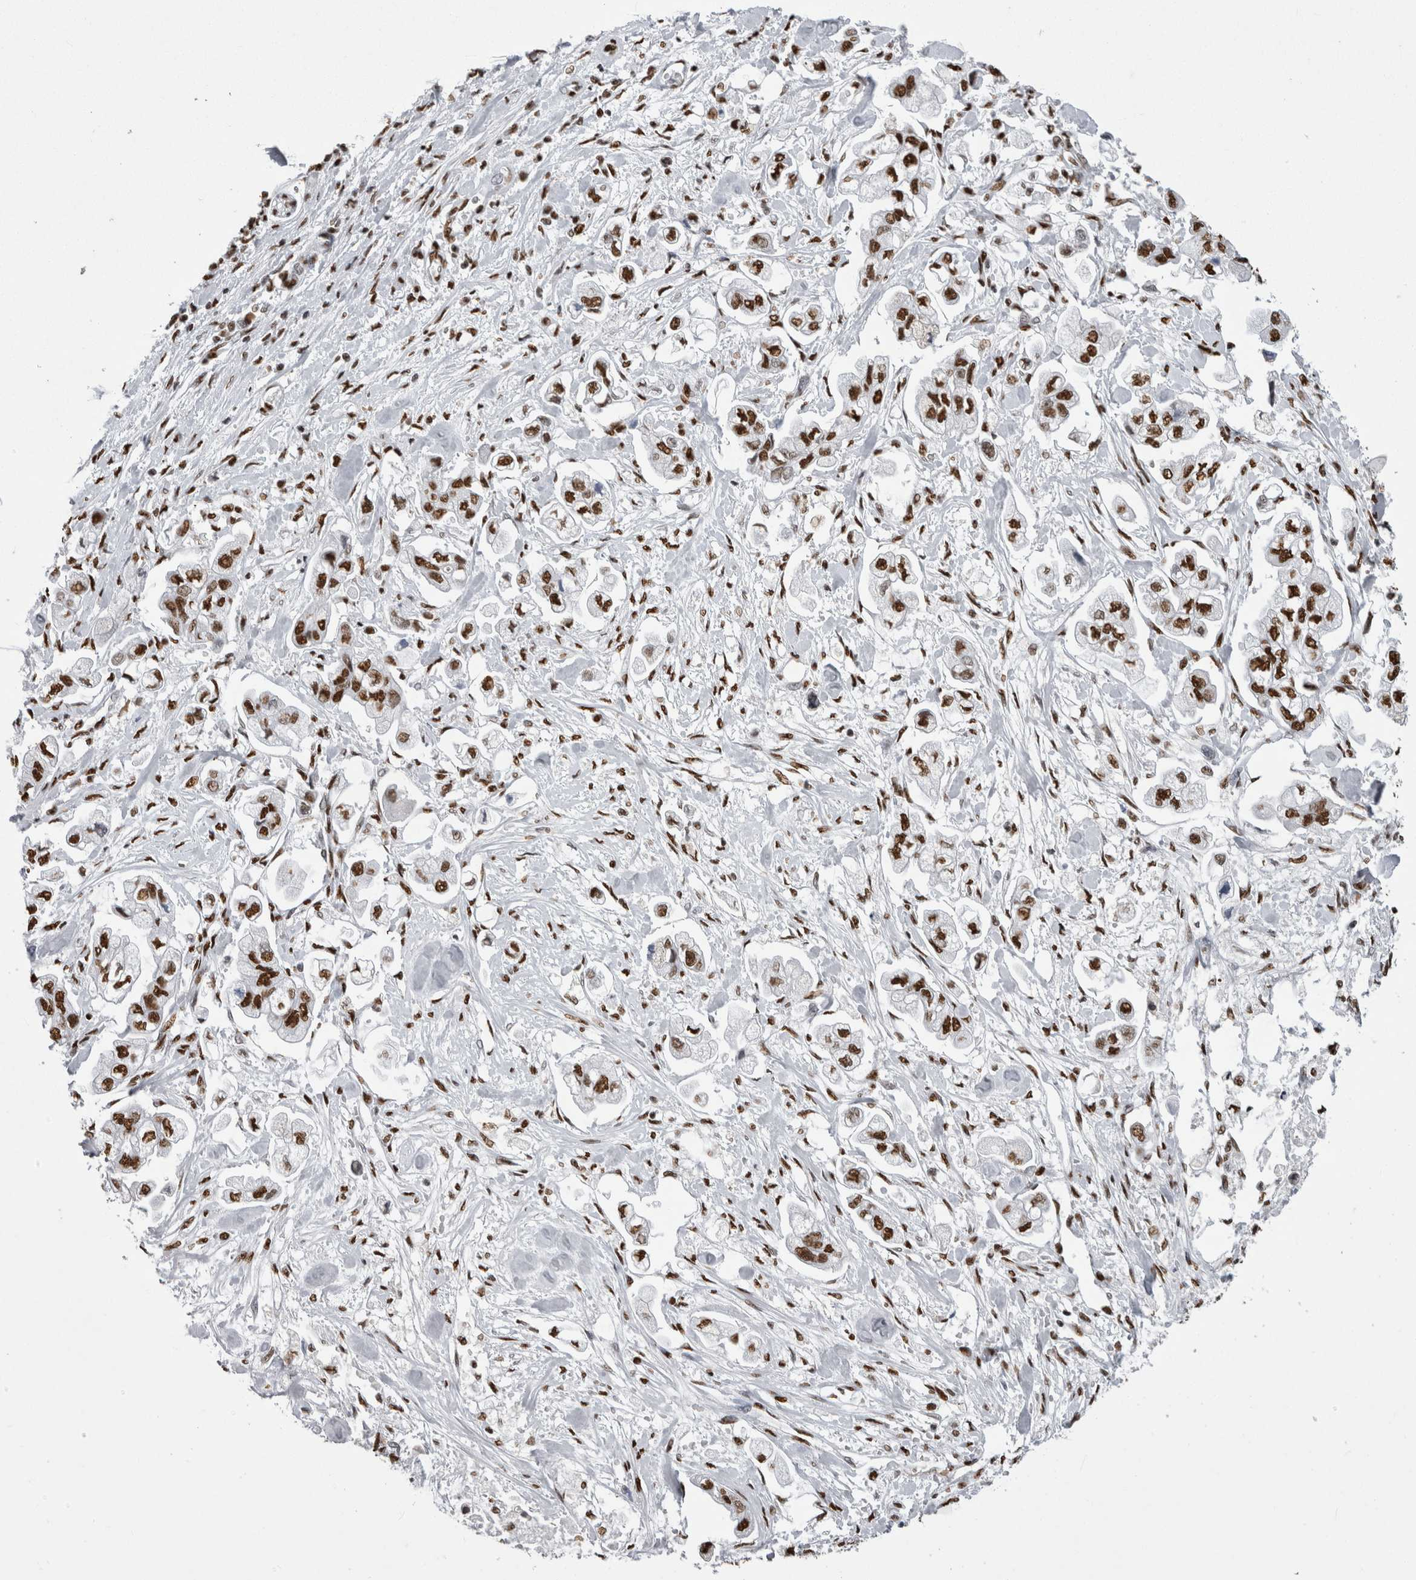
{"staining": {"intensity": "strong", "quantity": ">75%", "location": "nuclear"}, "tissue": "stomach cancer", "cell_type": "Tumor cells", "image_type": "cancer", "snomed": [{"axis": "morphology", "description": "Normal tissue, NOS"}, {"axis": "morphology", "description": "Adenocarcinoma, NOS"}, {"axis": "topography", "description": "Stomach"}], "caption": "Immunohistochemical staining of human stomach adenocarcinoma demonstrates high levels of strong nuclear protein positivity in about >75% of tumor cells.", "gene": "ALPK3", "patient": {"sex": "male", "age": 62}}